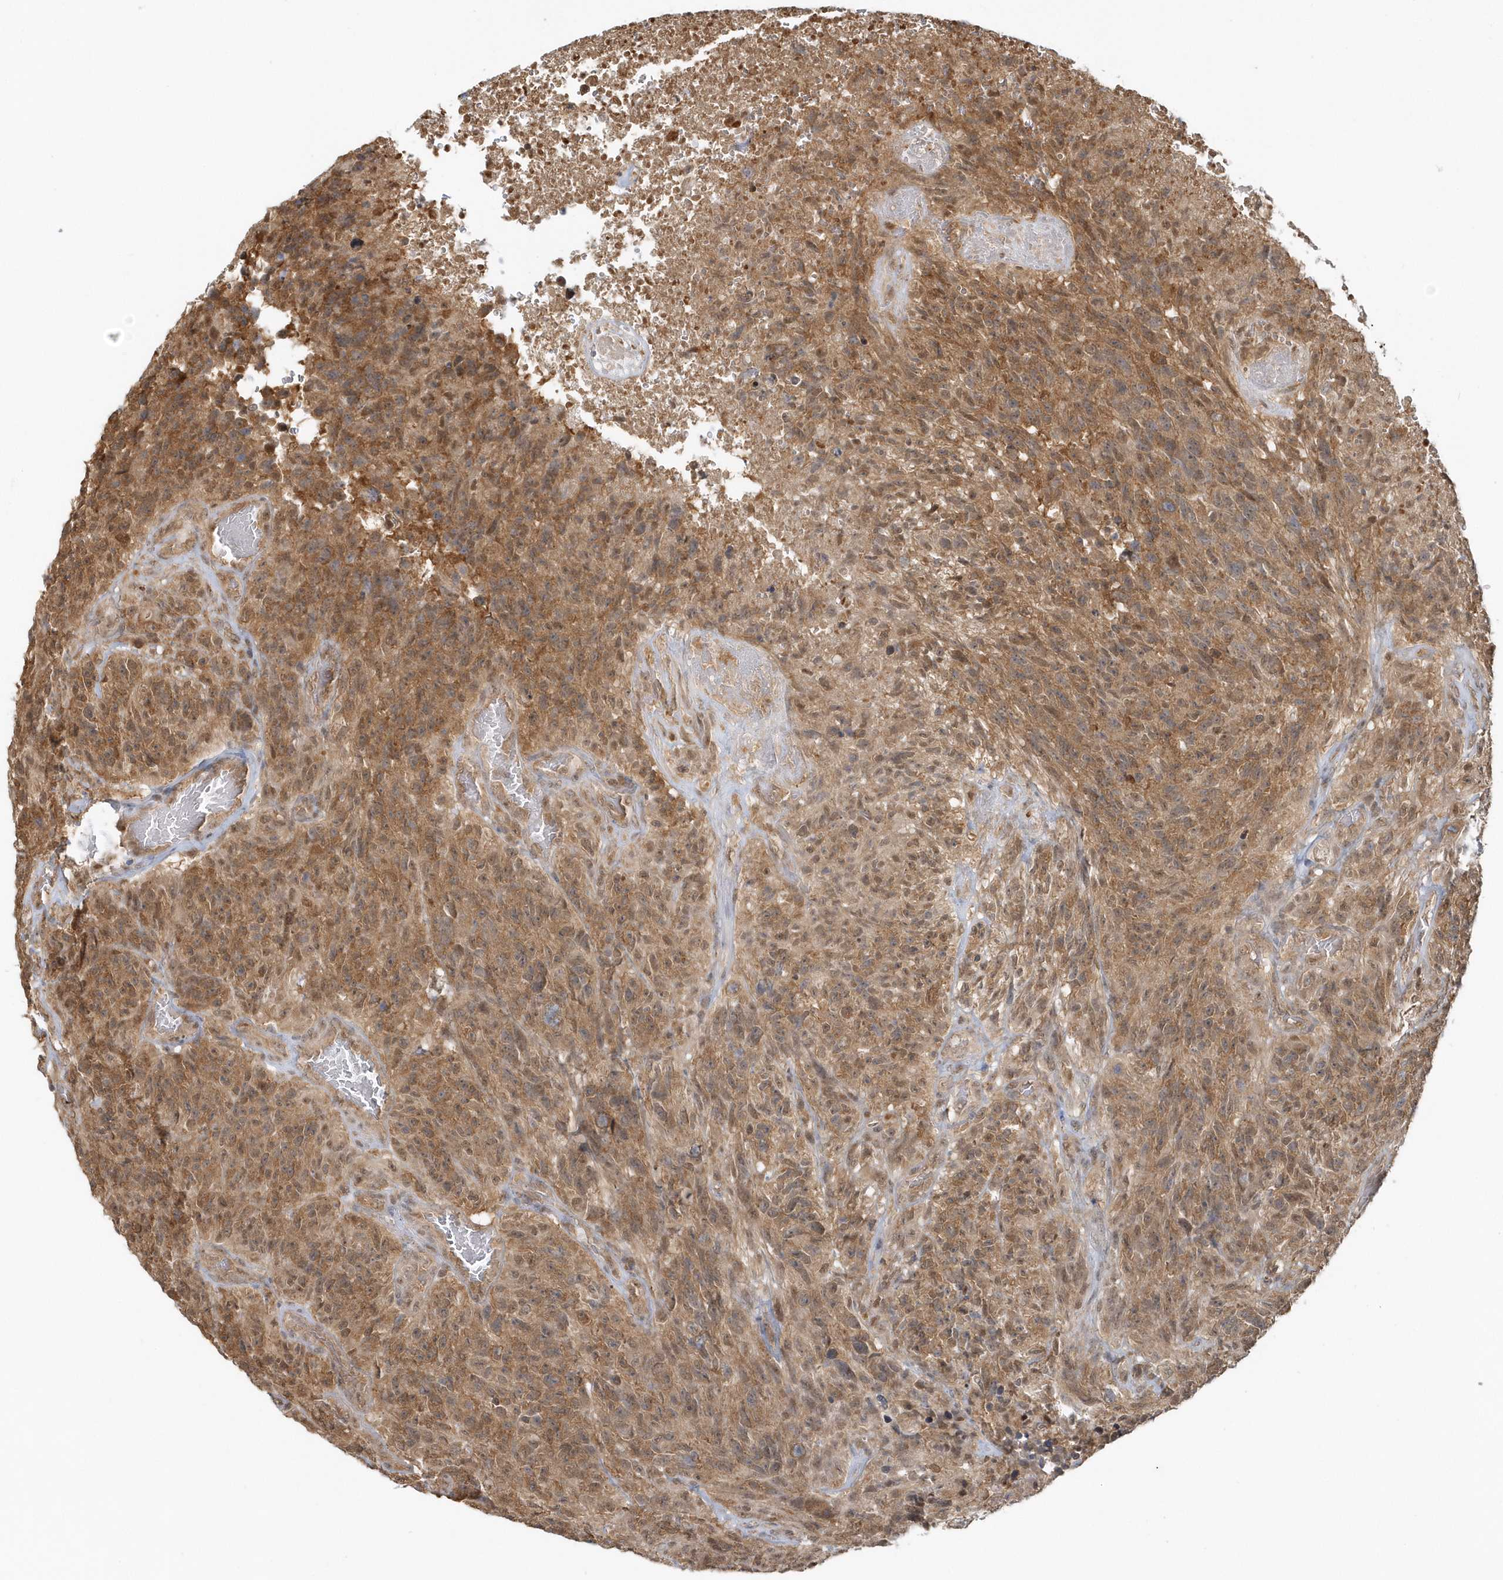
{"staining": {"intensity": "moderate", "quantity": ">75%", "location": "cytoplasmic/membranous"}, "tissue": "glioma", "cell_type": "Tumor cells", "image_type": "cancer", "snomed": [{"axis": "morphology", "description": "Glioma, malignant, High grade"}, {"axis": "topography", "description": "Brain"}], "caption": "Immunohistochemistry of human glioma exhibits medium levels of moderate cytoplasmic/membranous staining in about >75% of tumor cells.", "gene": "PSMD6", "patient": {"sex": "male", "age": 69}}